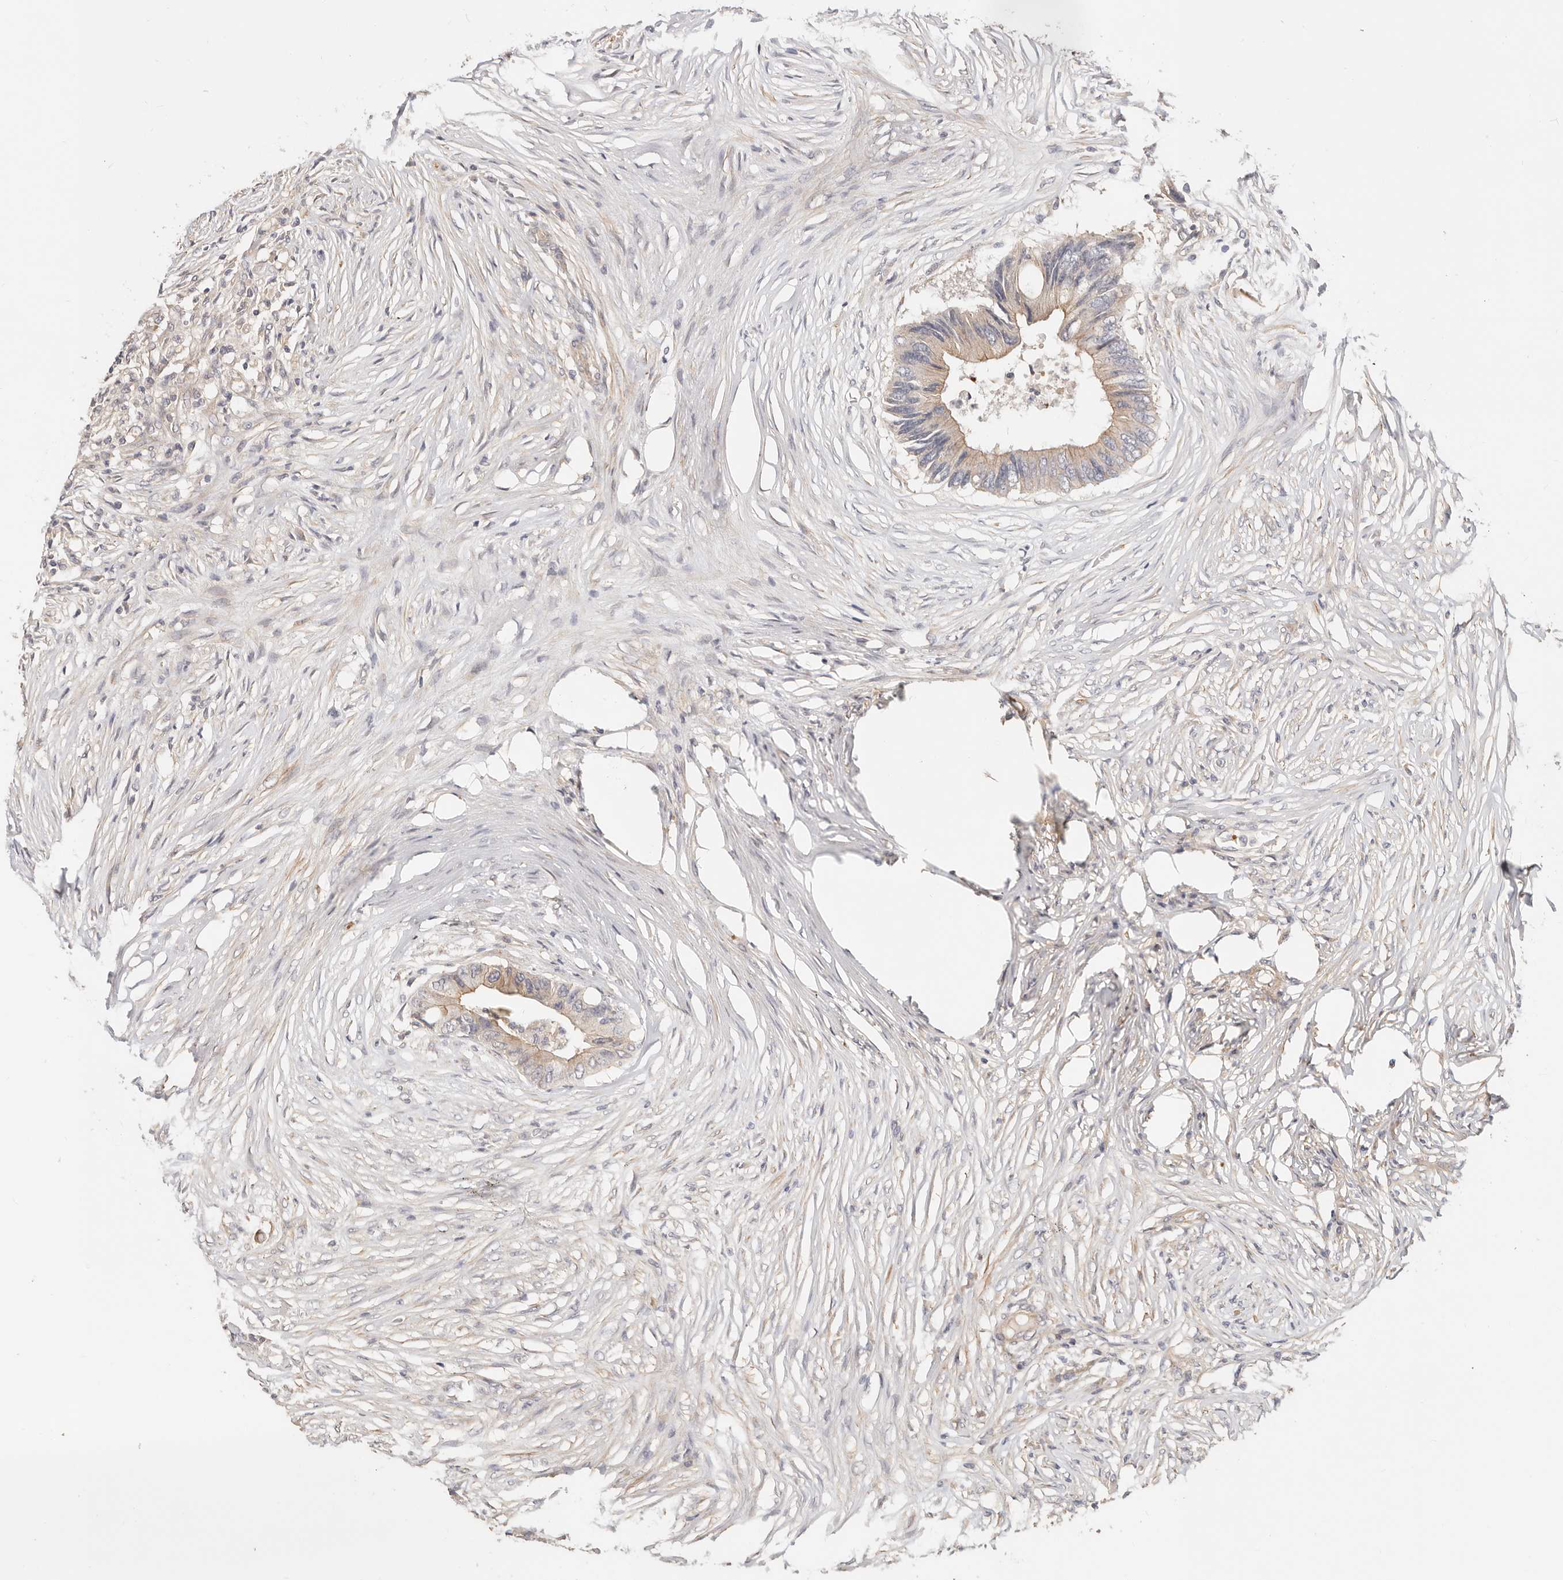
{"staining": {"intensity": "weak", "quantity": ">75%", "location": "cytoplasmic/membranous"}, "tissue": "colorectal cancer", "cell_type": "Tumor cells", "image_type": "cancer", "snomed": [{"axis": "morphology", "description": "Adenocarcinoma, NOS"}, {"axis": "topography", "description": "Colon"}], "caption": "About >75% of tumor cells in colorectal cancer (adenocarcinoma) exhibit weak cytoplasmic/membranous protein expression as visualized by brown immunohistochemical staining.", "gene": "ZRANB1", "patient": {"sex": "male", "age": 71}}